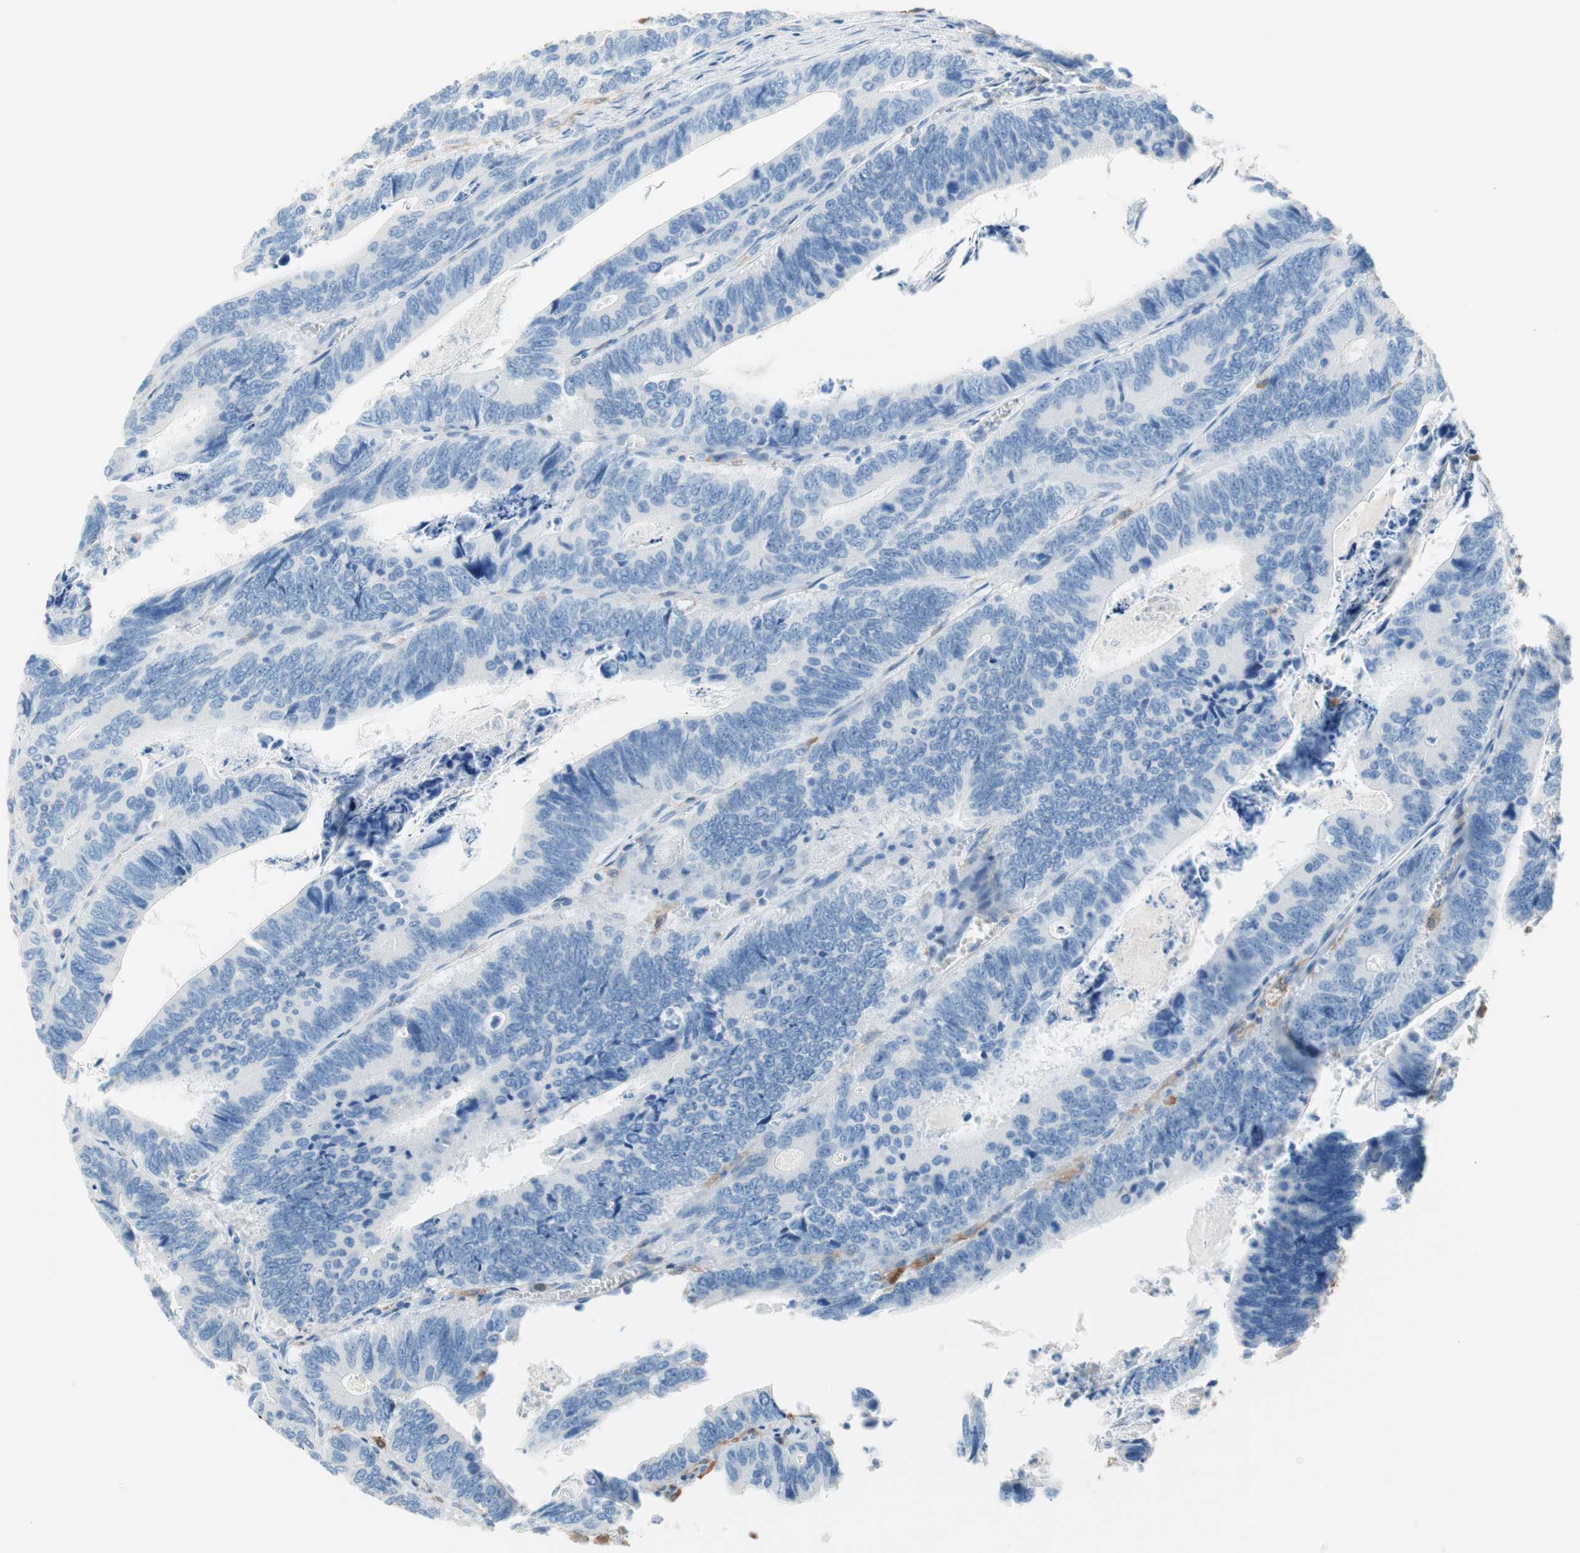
{"staining": {"intensity": "negative", "quantity": "none", "location": "none"}, "tissue": "colorectal cancer", "cell_type": "Tumor cells", "image_type": "cancer", "snomed": [{"axis": "morphology", "description": "Adenocarcinoma, NOS"}, {"axis": "topography", "description": "Colon"}], "caption": "Adenocarcinoma (colorectal) stained for a protein using immunohistochemistry exhibits no staining tumor cells.", "gene": "GLUL", "patient": {"sex": "male", "age": 72}}